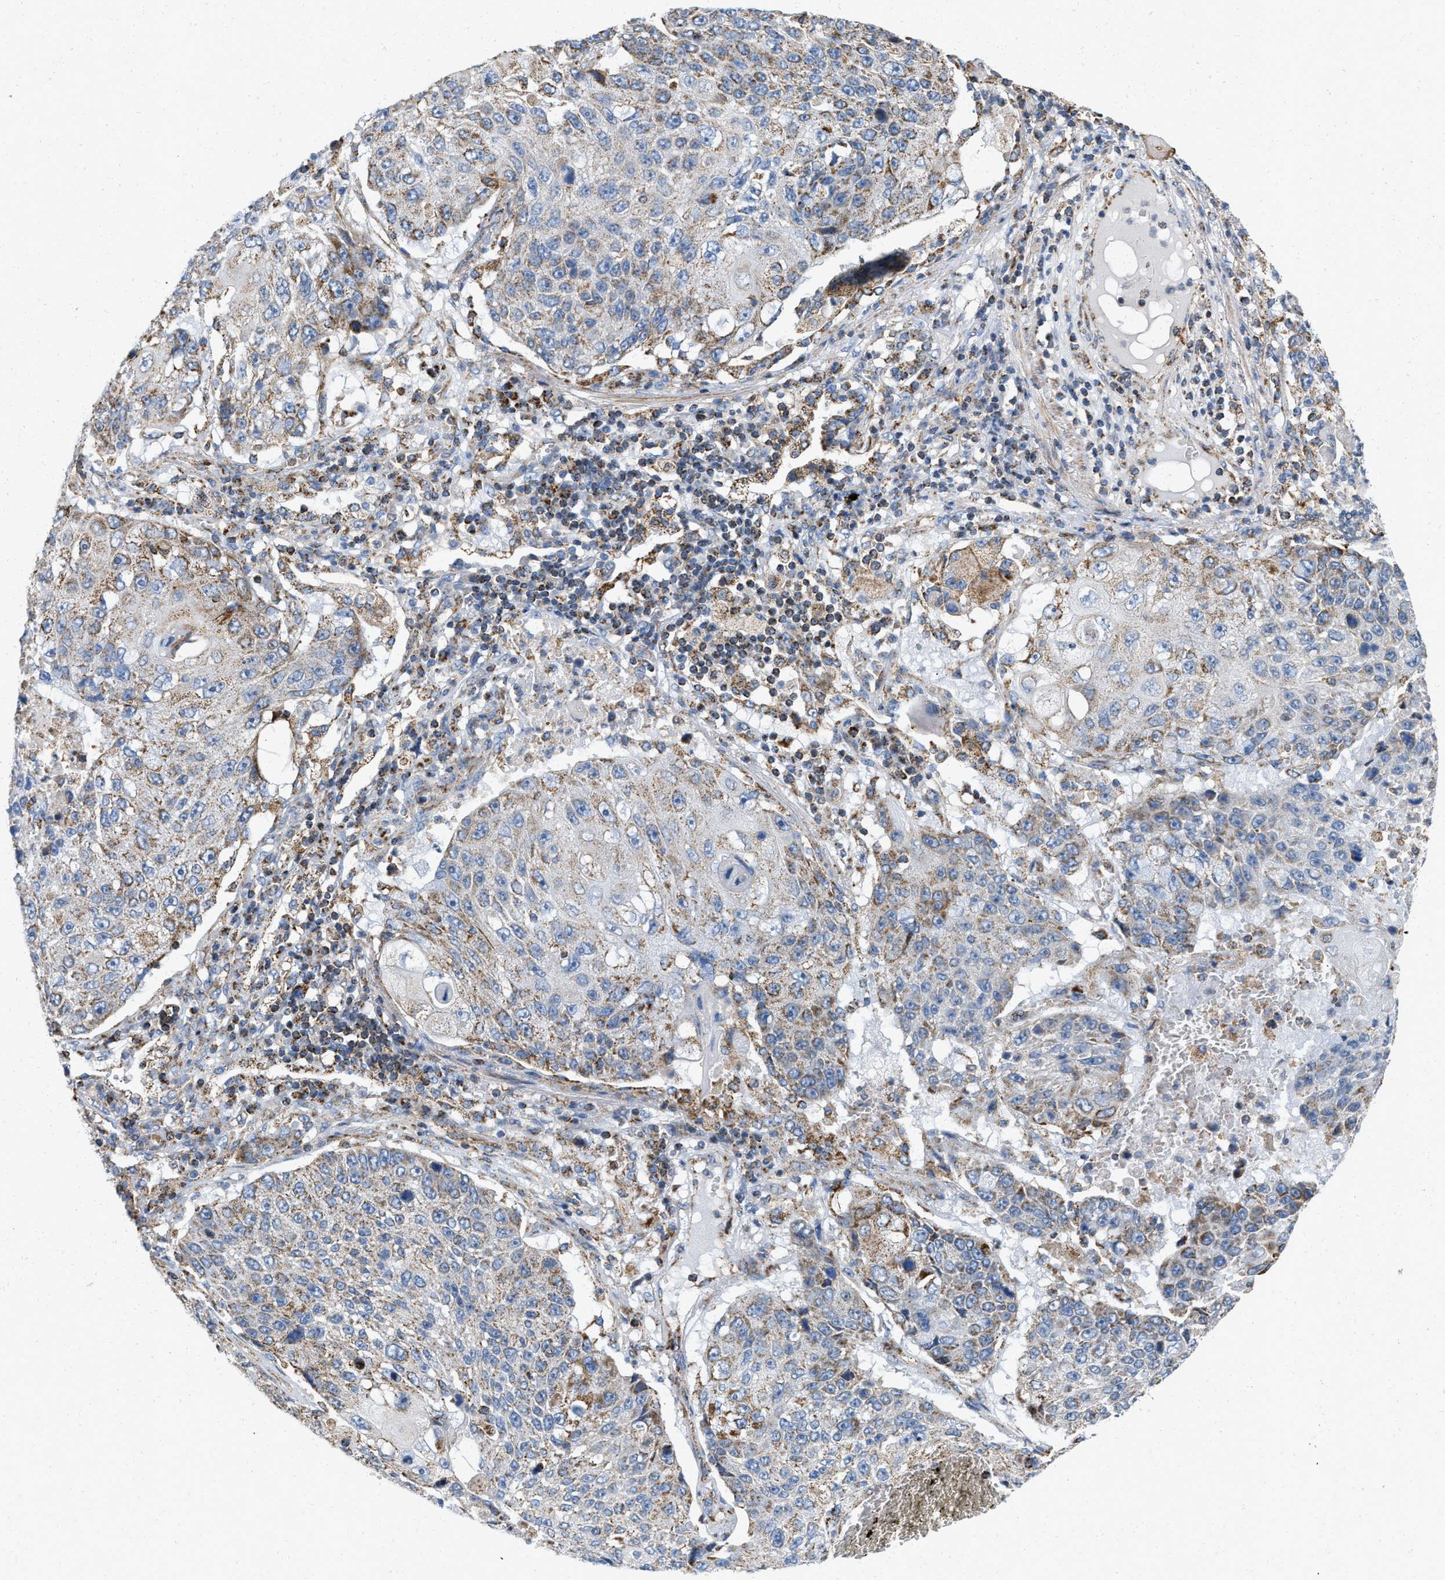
{"staining": {"intensity": "moderate", "quantity": "25%-75%", "location": "cytoplasmic/membranous"}, "tissue": "lung cancer", "cell_type": "Tumor cells", "image_type": "cancer", "snomed": [{"axis": "morphology", "description": "Squamous cell carcinoma, NOS"}, {"axis": "topography", "description": "Lung"}], "caption": "A micrograph showing moderate cytoplasmic/membranous staining in approximately 25%-75% of tumor cells in lung squamous cell carcinoma, as visualized by brown immunohistochemical staining.", "gene": "GRB10", "patient": {"sex": "male", "age": 61}}